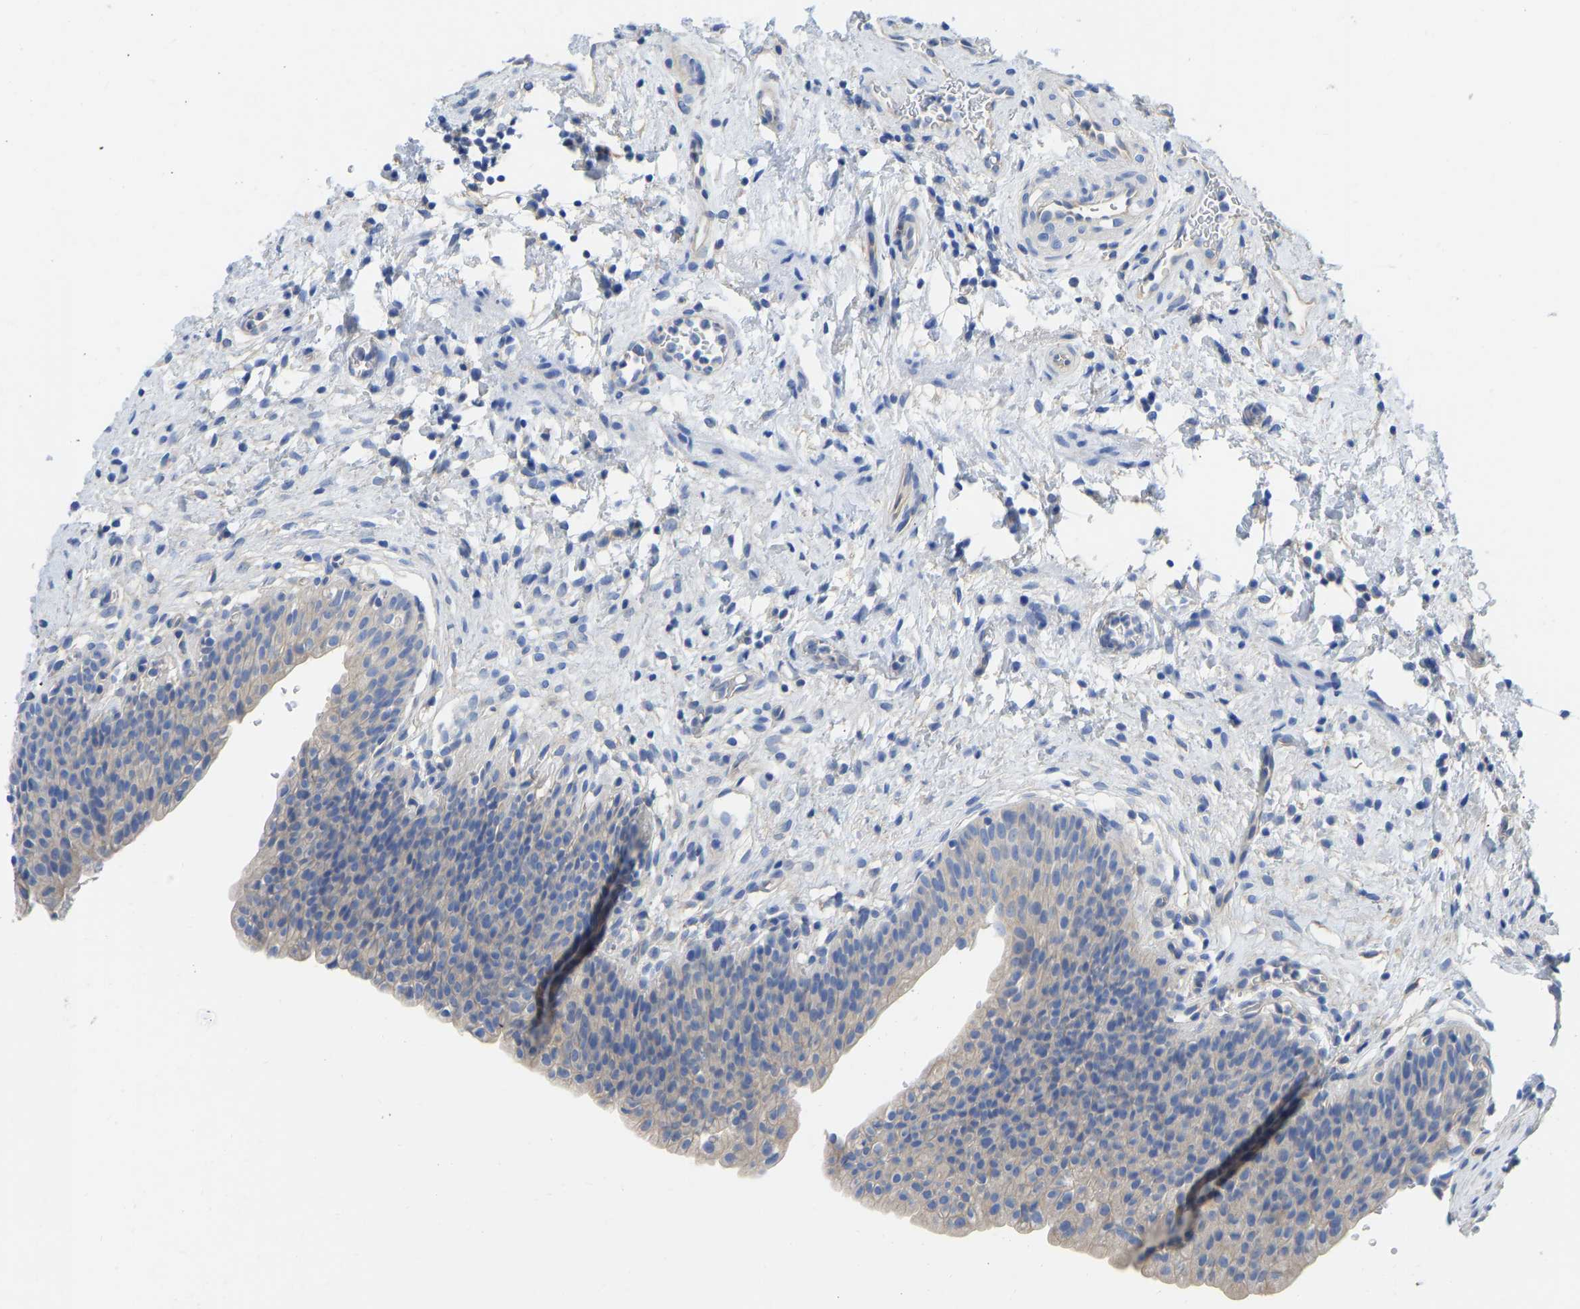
{"staining": {"intensity": "negative", "quantity": "none", "location": "none"}, "tissue": "urinary bladder", "cell_type": "Urothelial cells", "image_type": "normal", "snomed": [{"axis": "morphology", "description": "Normal tissue, NOS"}, {"axis": "topography", "description": "Urinary bladder"}], "caption": "There is no significant positivity in urothelial cells of urinary bladder. The staining was performed using DAB (3,3'-diaminobenzidine) to visualize the protein expression in brown, while the nuclei were stained in blue with hematoxylin (Magnification: 20x).", "gene": "CHAD", "patient": {"sex": "male", "age": 37}}